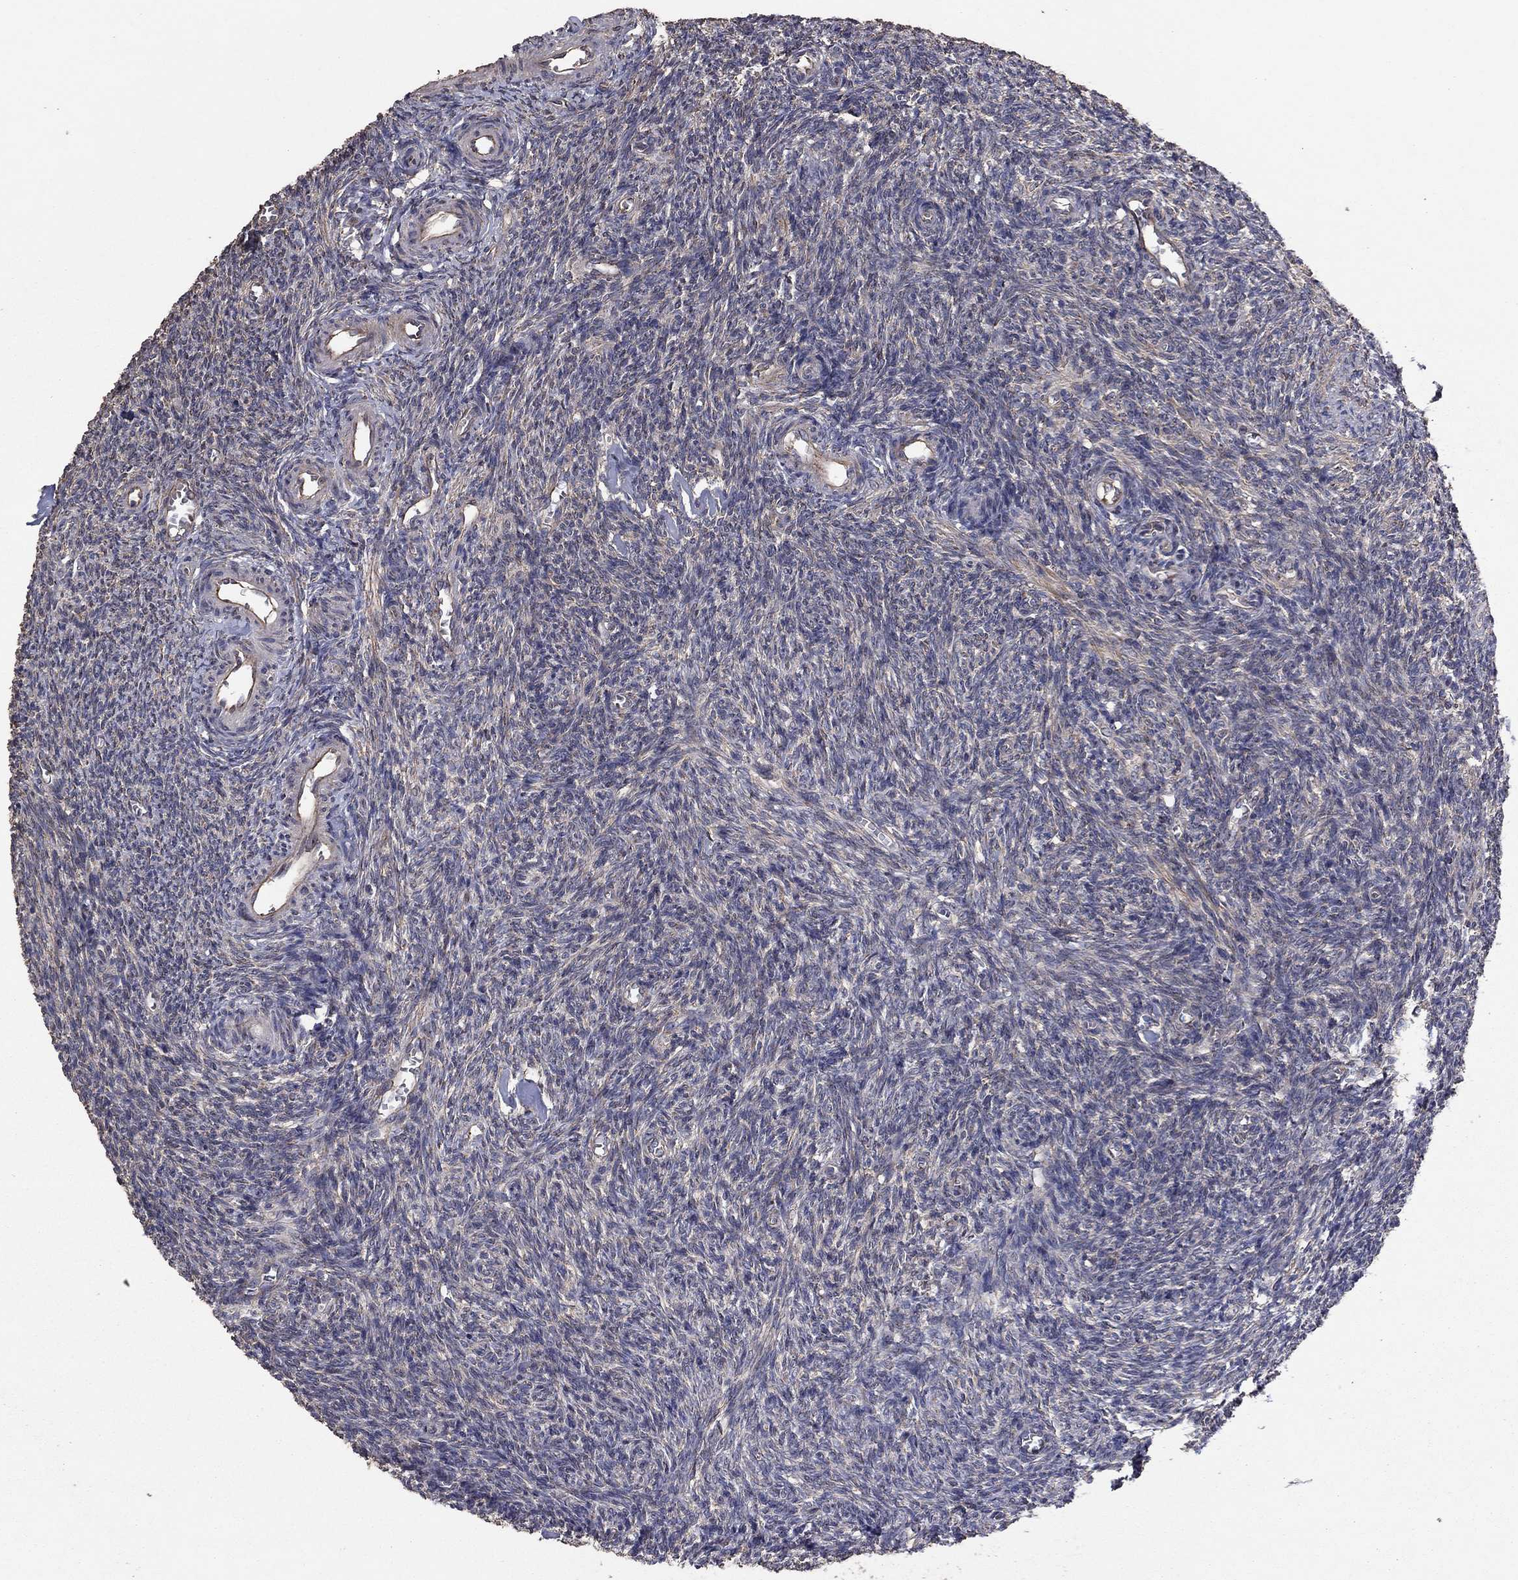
{"staining": {"intensity": "negative", "quantity": "none", "location": "none"}, "tissue": "ovary", "cell_type": "Ovarian stroma cells", "image_type": "normal", "snomed": [{"axis": "morphology", "description": "Normal tissue, NOS"}, {"axis": "topography", "description": "Ovary"}], "caption": "Micrograph shows no protein expression in ovarian stroma cells of benign ovary.", "gene": "FLT4", "patient": {"sex": "female", "age": 27}}